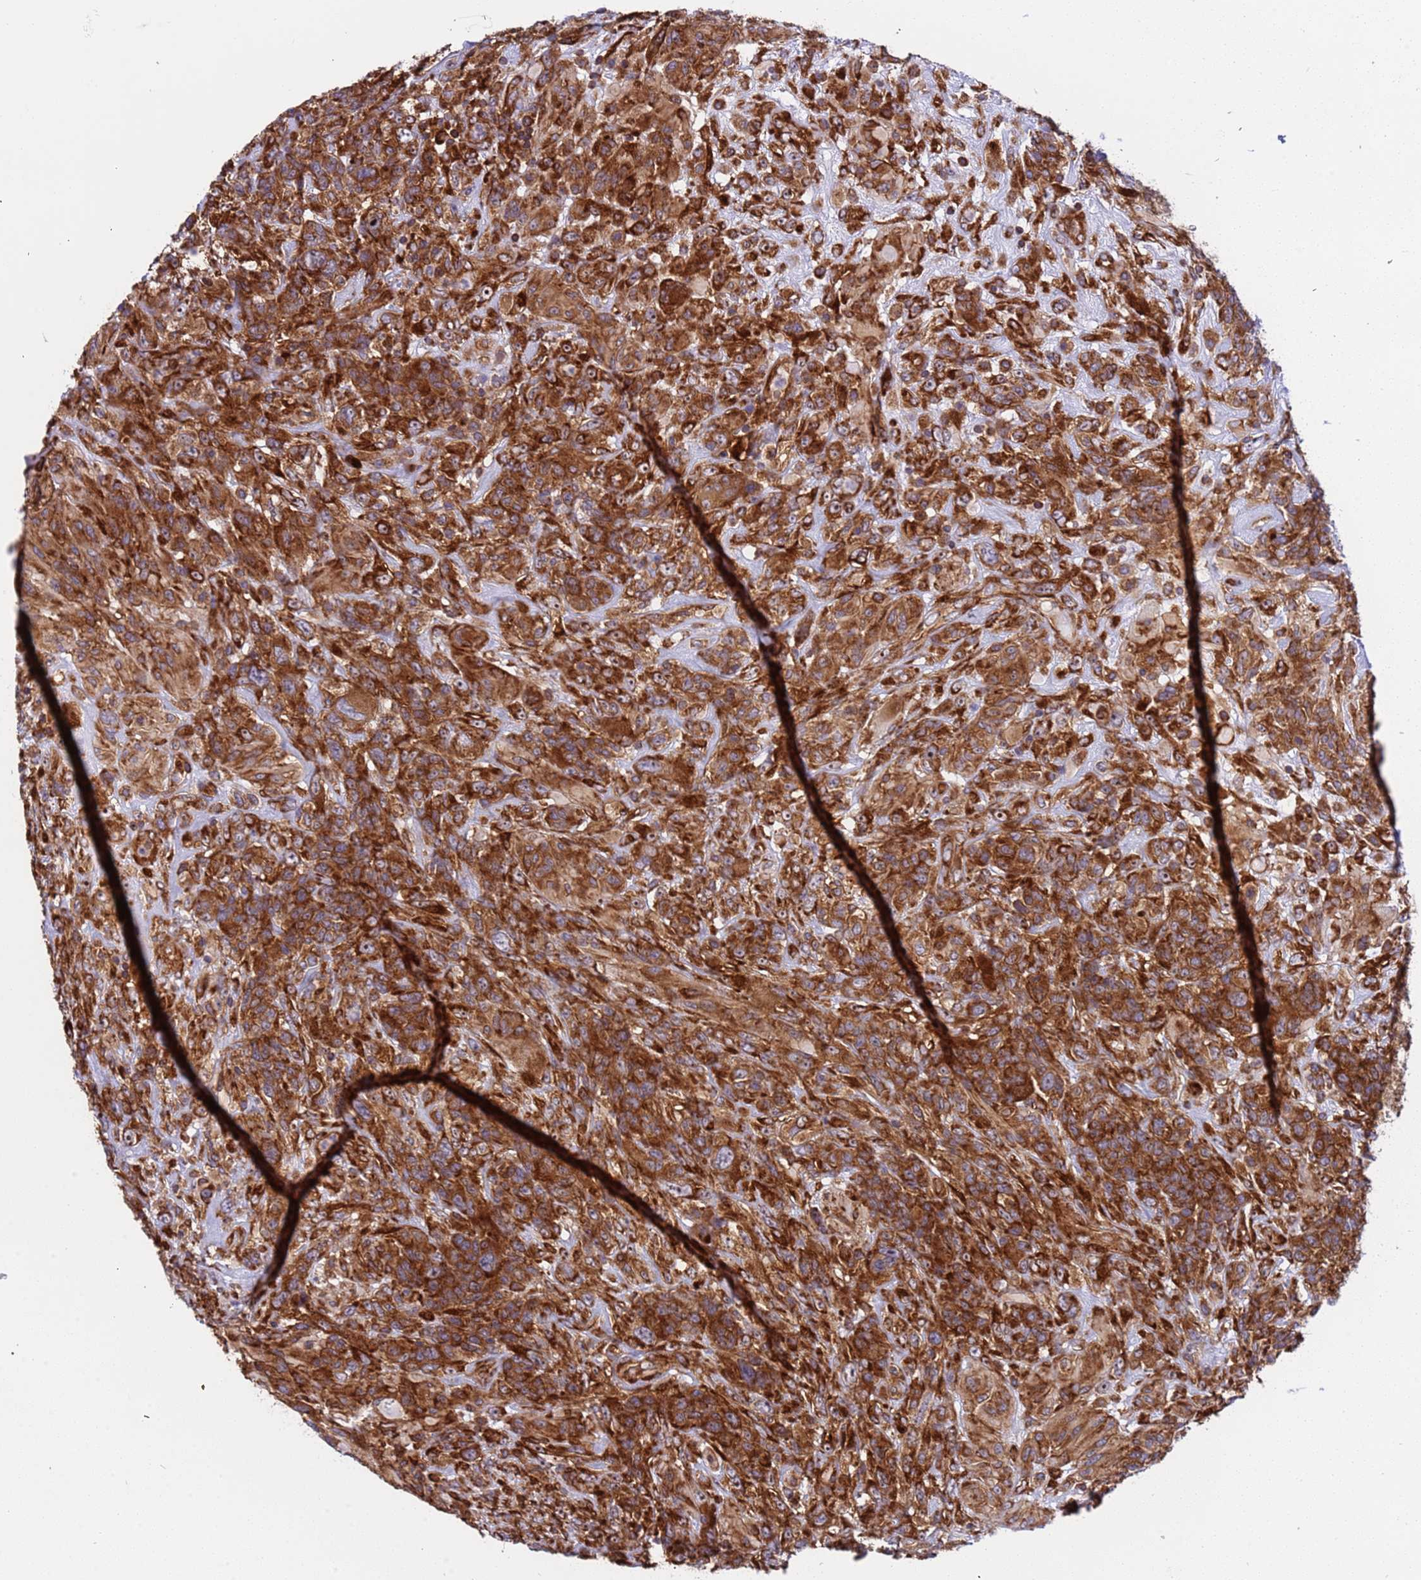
{"staining": {"intensity": "strong", "quantity": ">75%", "location": "cytoplasmic/membranous"}, "tissue": "glioma", "cell_type": "Tumor cells", "image_type": "cancer", "snomed": [{"axis": "morphology", "description": "Glioma, malignant, High grade"}, {"axis": "topography", "description": "Brain"}], "caption": "Immunohistochemistry (IHC) (DAB (3,3'-diaminobenzidine)) staining of malignant glioma (high-grade) shows strong cytoplasmic/membranous protein positivity in approximately >75% of tumor cells.", "gene": "RPL36", "patient": {"sex": "male", "age": 61}}